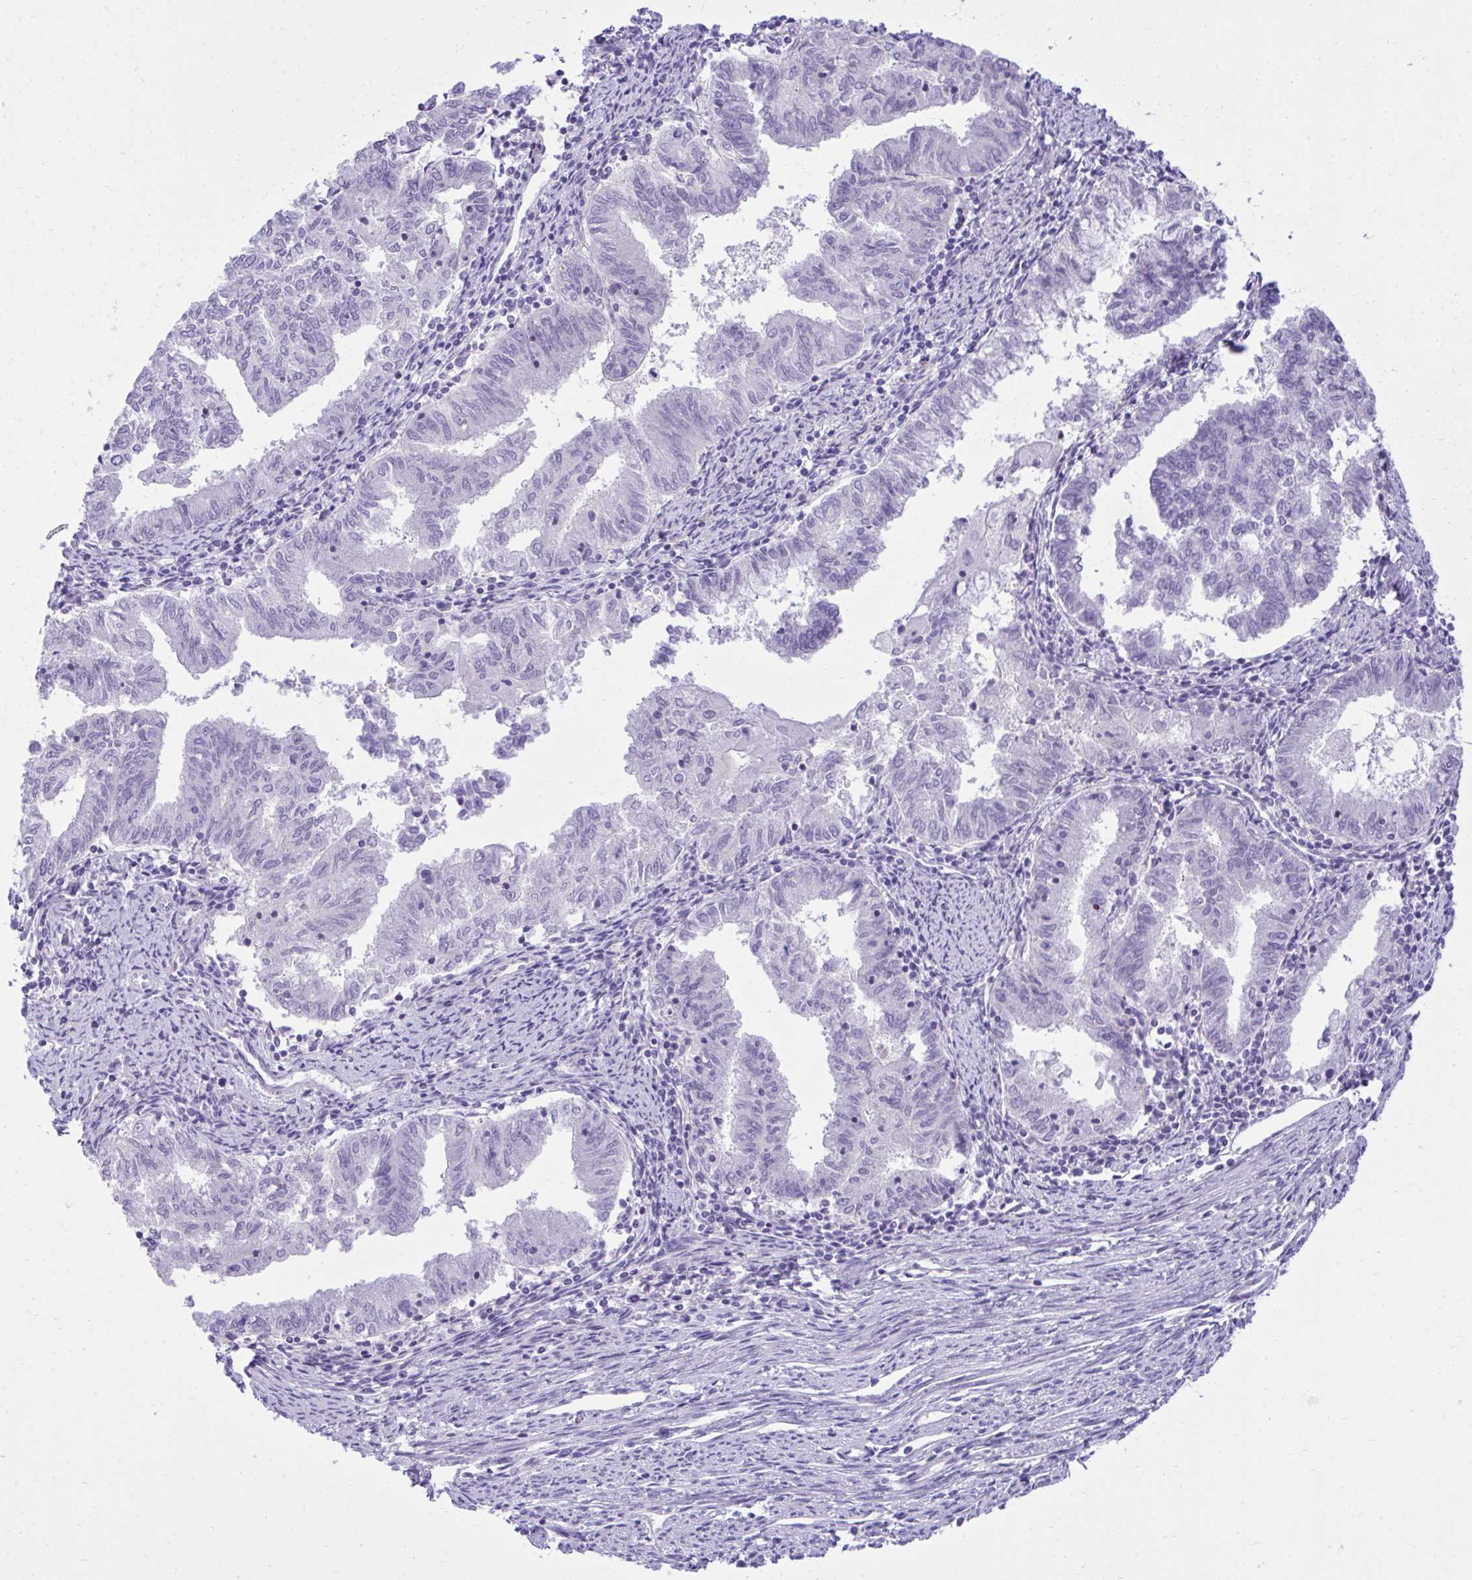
{"staining": {"intensity": "negative", "quantity": "none", "location": "none"}, "tissue": "endometrial cancer", "cell_type": "Tumor cells", "image_type": "cancer", "snomed": [{"axis": "morphology", "description": "Adenocarcinoma, NOS"}, {"axis": "topography", "description": "Endometrium"}], "caption": "A micrograph of endometrial cancer stained for a protein reveals no brown staining in tumor cells.", "gene": "PITPNM3", "patient": {"sex": "female", "age": 79}}